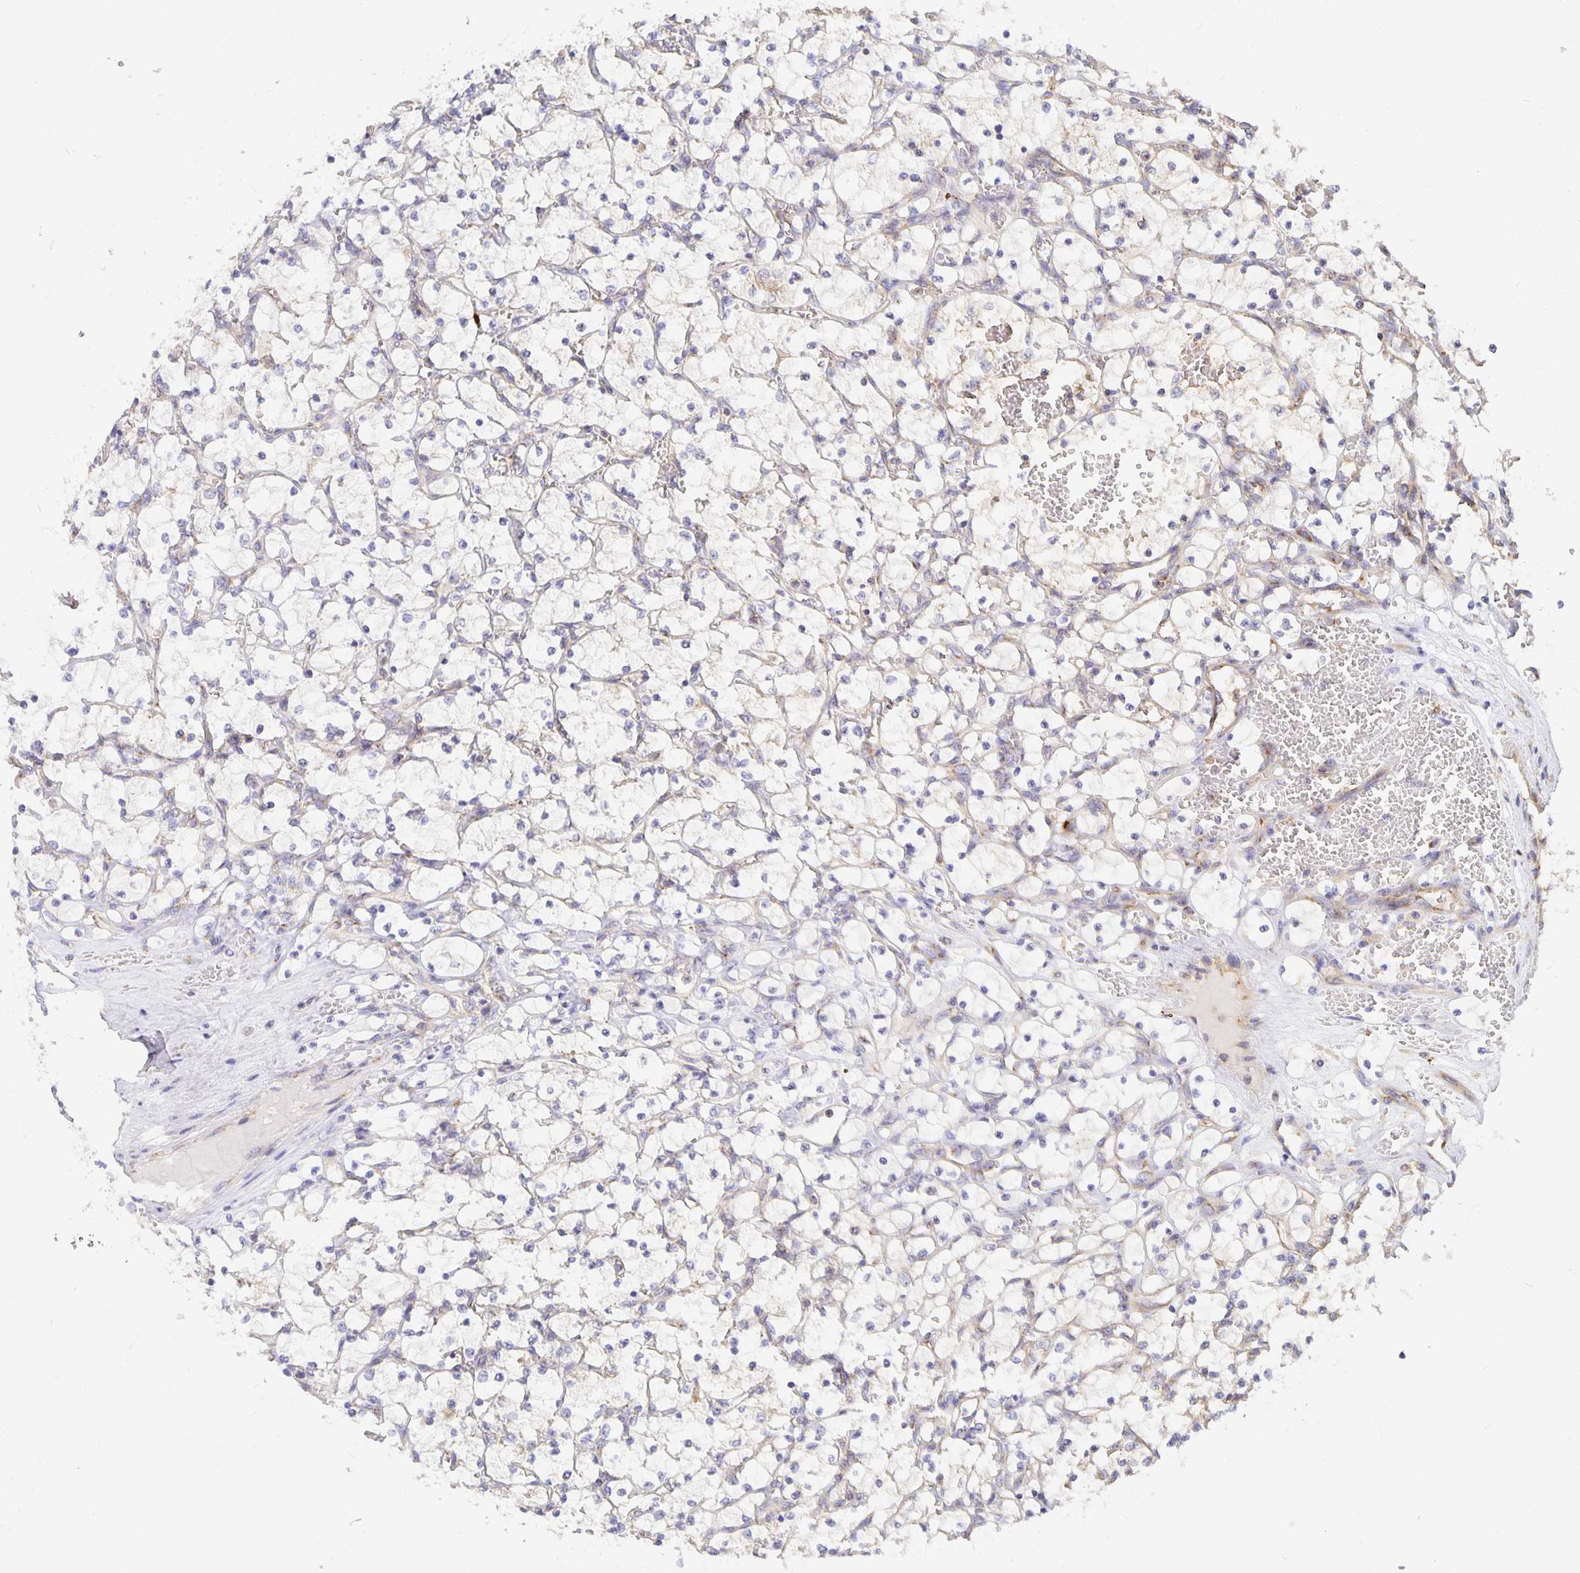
{"staining": {"intensity": "weak", "quantity": "<25%", "location": "cytoplasmic/membranous"}, "tissue": "renal cancer", "cell_type": "Tumor cells", "image_type": "cancer", "snomed": [{"axis": "morphology", "description": "Adenocarcinoma, NOS"}, {"axis": "topography", "description": "Kidney"}], "caption": "Tumor cells are negative for protein expression in human renal cancer (adenocarcinoma).", "gene": "USO1", "patient": {"sex": "female", "age": 69}}